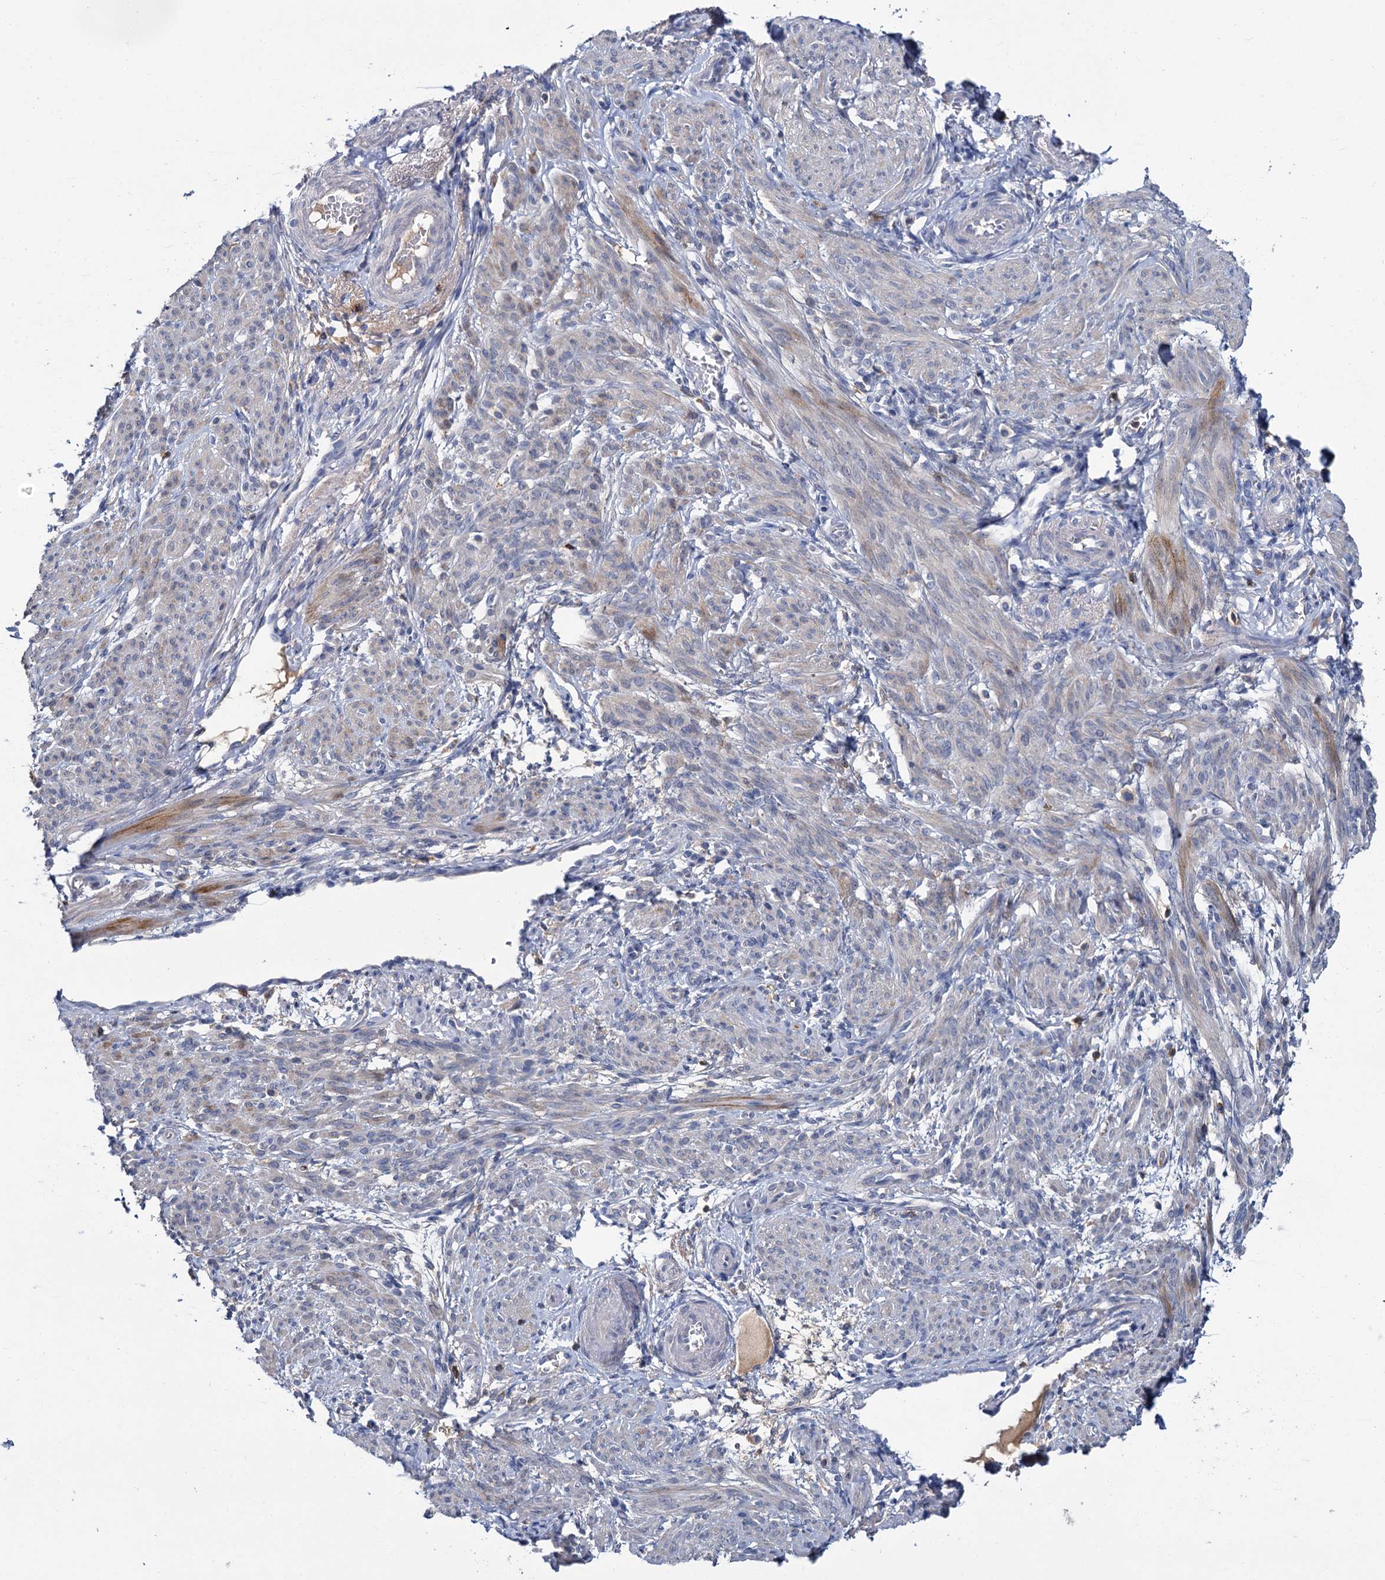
{"staining": {"intensity": "moderate", "quantity": "<25%", "location": "cytoplasmic/membranous"}, "tissue": "smooth muscle", "cell_type": "Smooth muscle cells", "image_type": "normal", "snomed": [{"axis": "morphology", "description": "Normal tissue, NOS"}, {"axis": "topography", "description": "Smooth muscle"}], "caption": "IHC of unremarkable smooth muscle displays low levels of moderate cytoplasmic/membranous staining in approximately <25% of smooth muscle cells. Immunohistochemistry (ihc) stains the protein in brown and the nuclei are stained blue.", "gene": "FGFR2", "patient": {"sex": "female", "age": 39}}